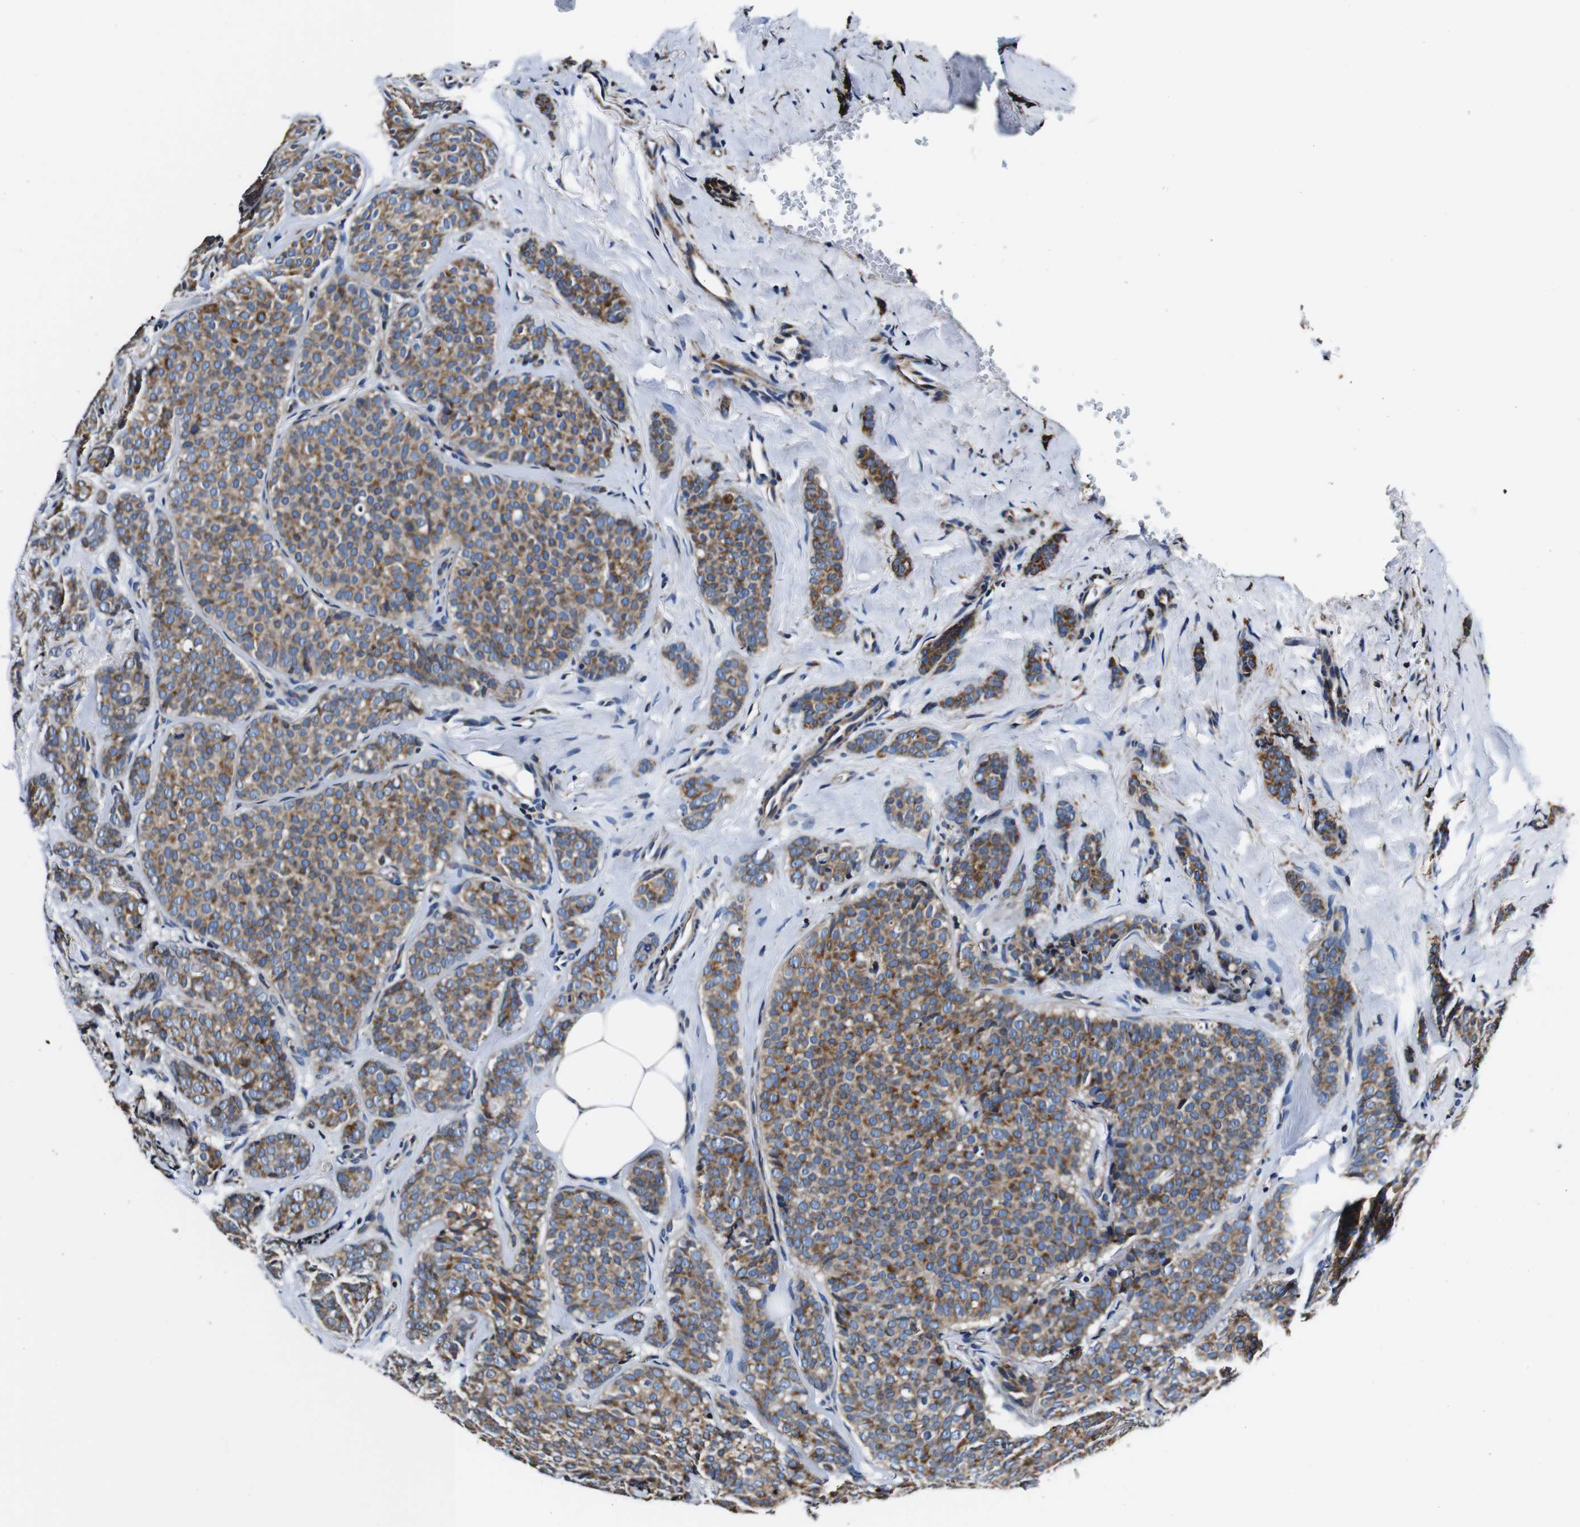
{"staining": {"intensity": "moderate", "quantity": ">75%", "location": "cytoplasmic/membranous"}, "tissue": "breast cancer", "cell_type": "Tumor cells", "image_type": "cancer", "snomed": [{"axis": "morphology", "description": "Lobular carcinoma"}, {"axis": "topography", "description": "Skin"}, {"axis": "topography", "description": "Breast"}], "caption": "About >75% of tumor cells in human breast lobular carcinoma show moderate cytoplasmic/membranous protein expression as visualized by brown immunohistochemical staining.", "gene": "HK1", "patient": {"sex": "female", "age": 46}}